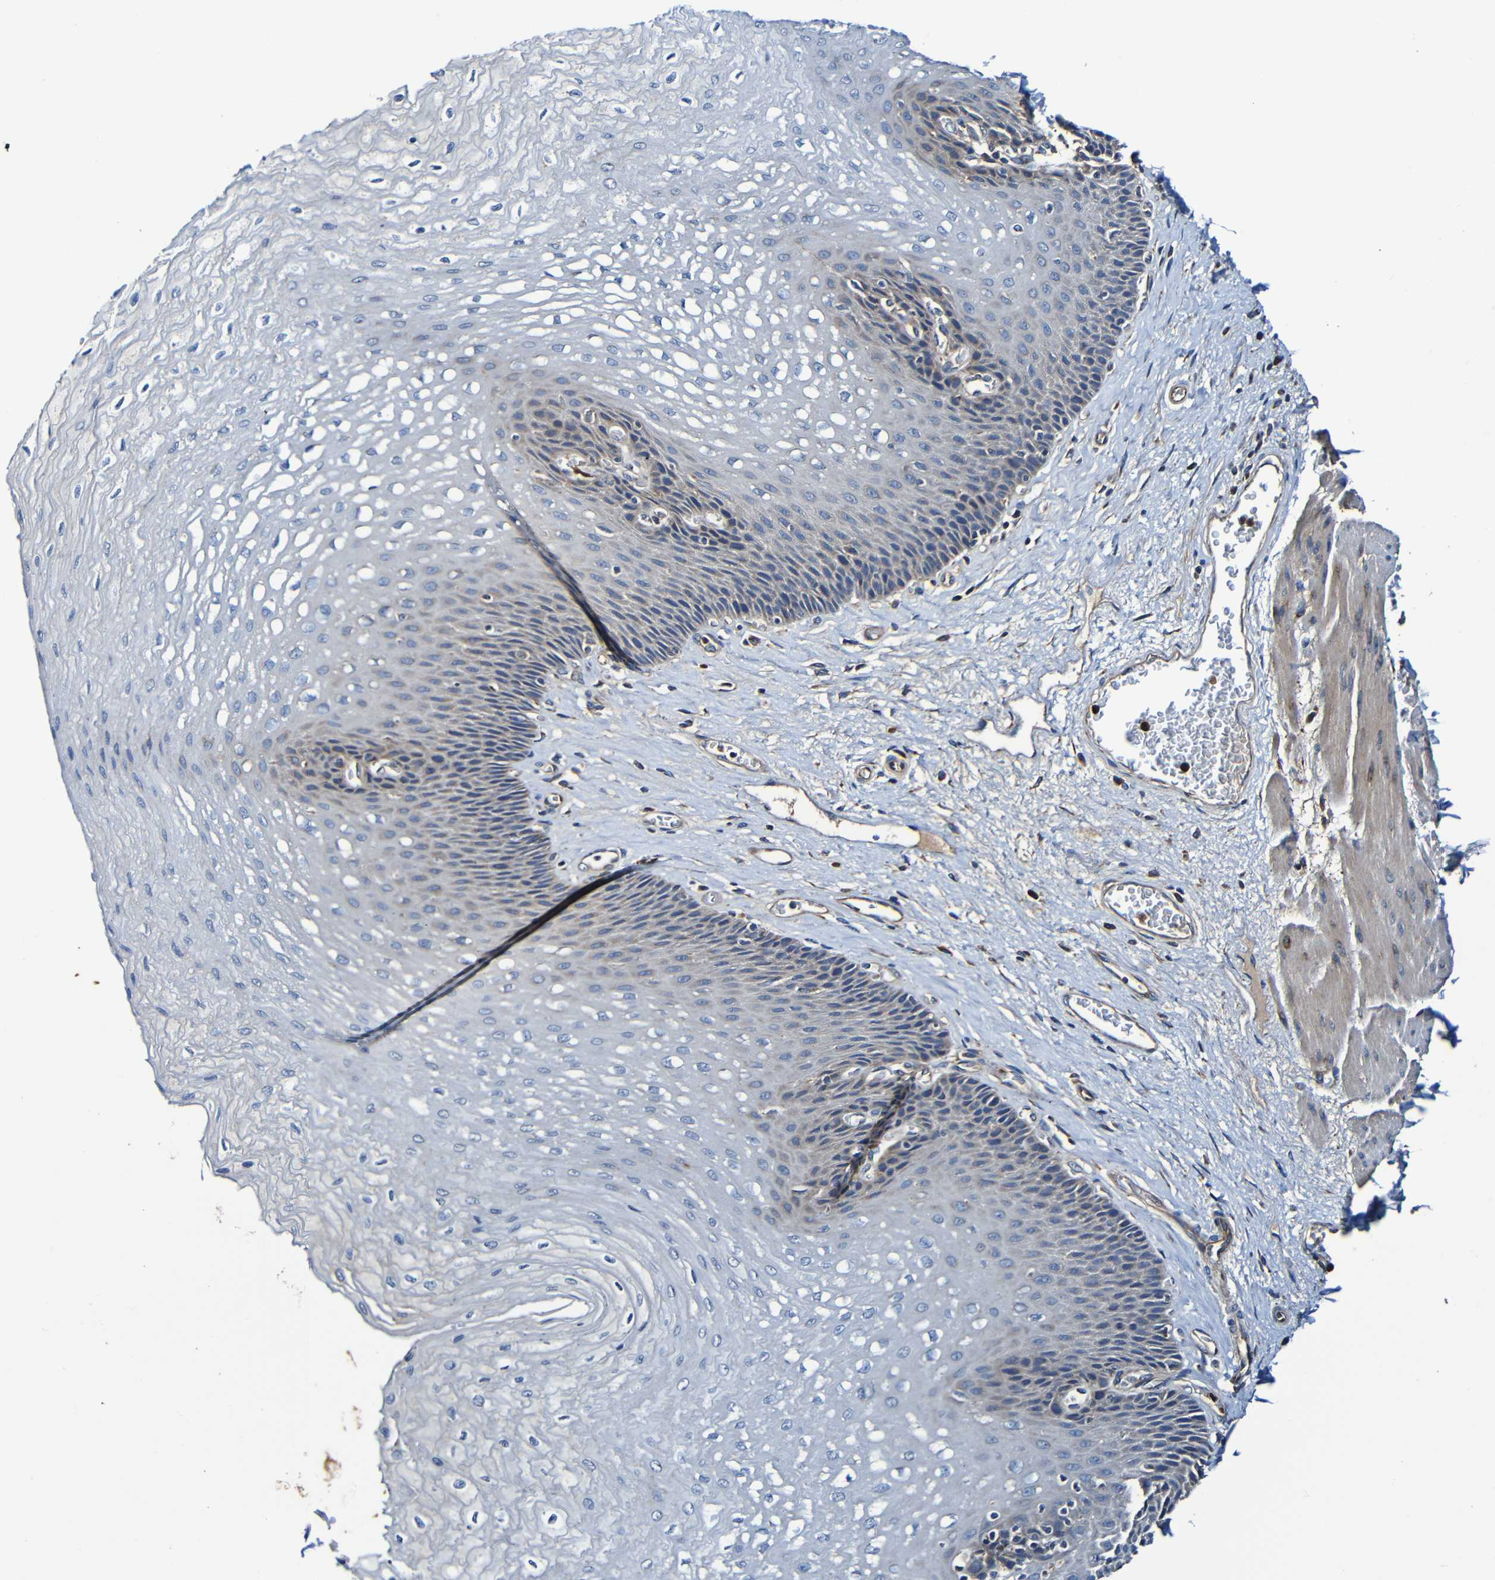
{"staining": {"intensity": "weak", "quantity": "<25%", "location": "cytoplasmic/membranous"}, "tissue": "esophagus", "cell_type": "Squamous epithelial cells", "image_type": "normal", "snomed": [{"axis": "morphology", "description": "Normal tissue, NOS"}, {"axis": "topography", "description": "Esophagus"}], "caption": "Protein analysis of benign esophagus shows no significant expression in squamous epithelial cells.", "gene": "ADAM15", "patient": {"sex": "female", "age": 72}}